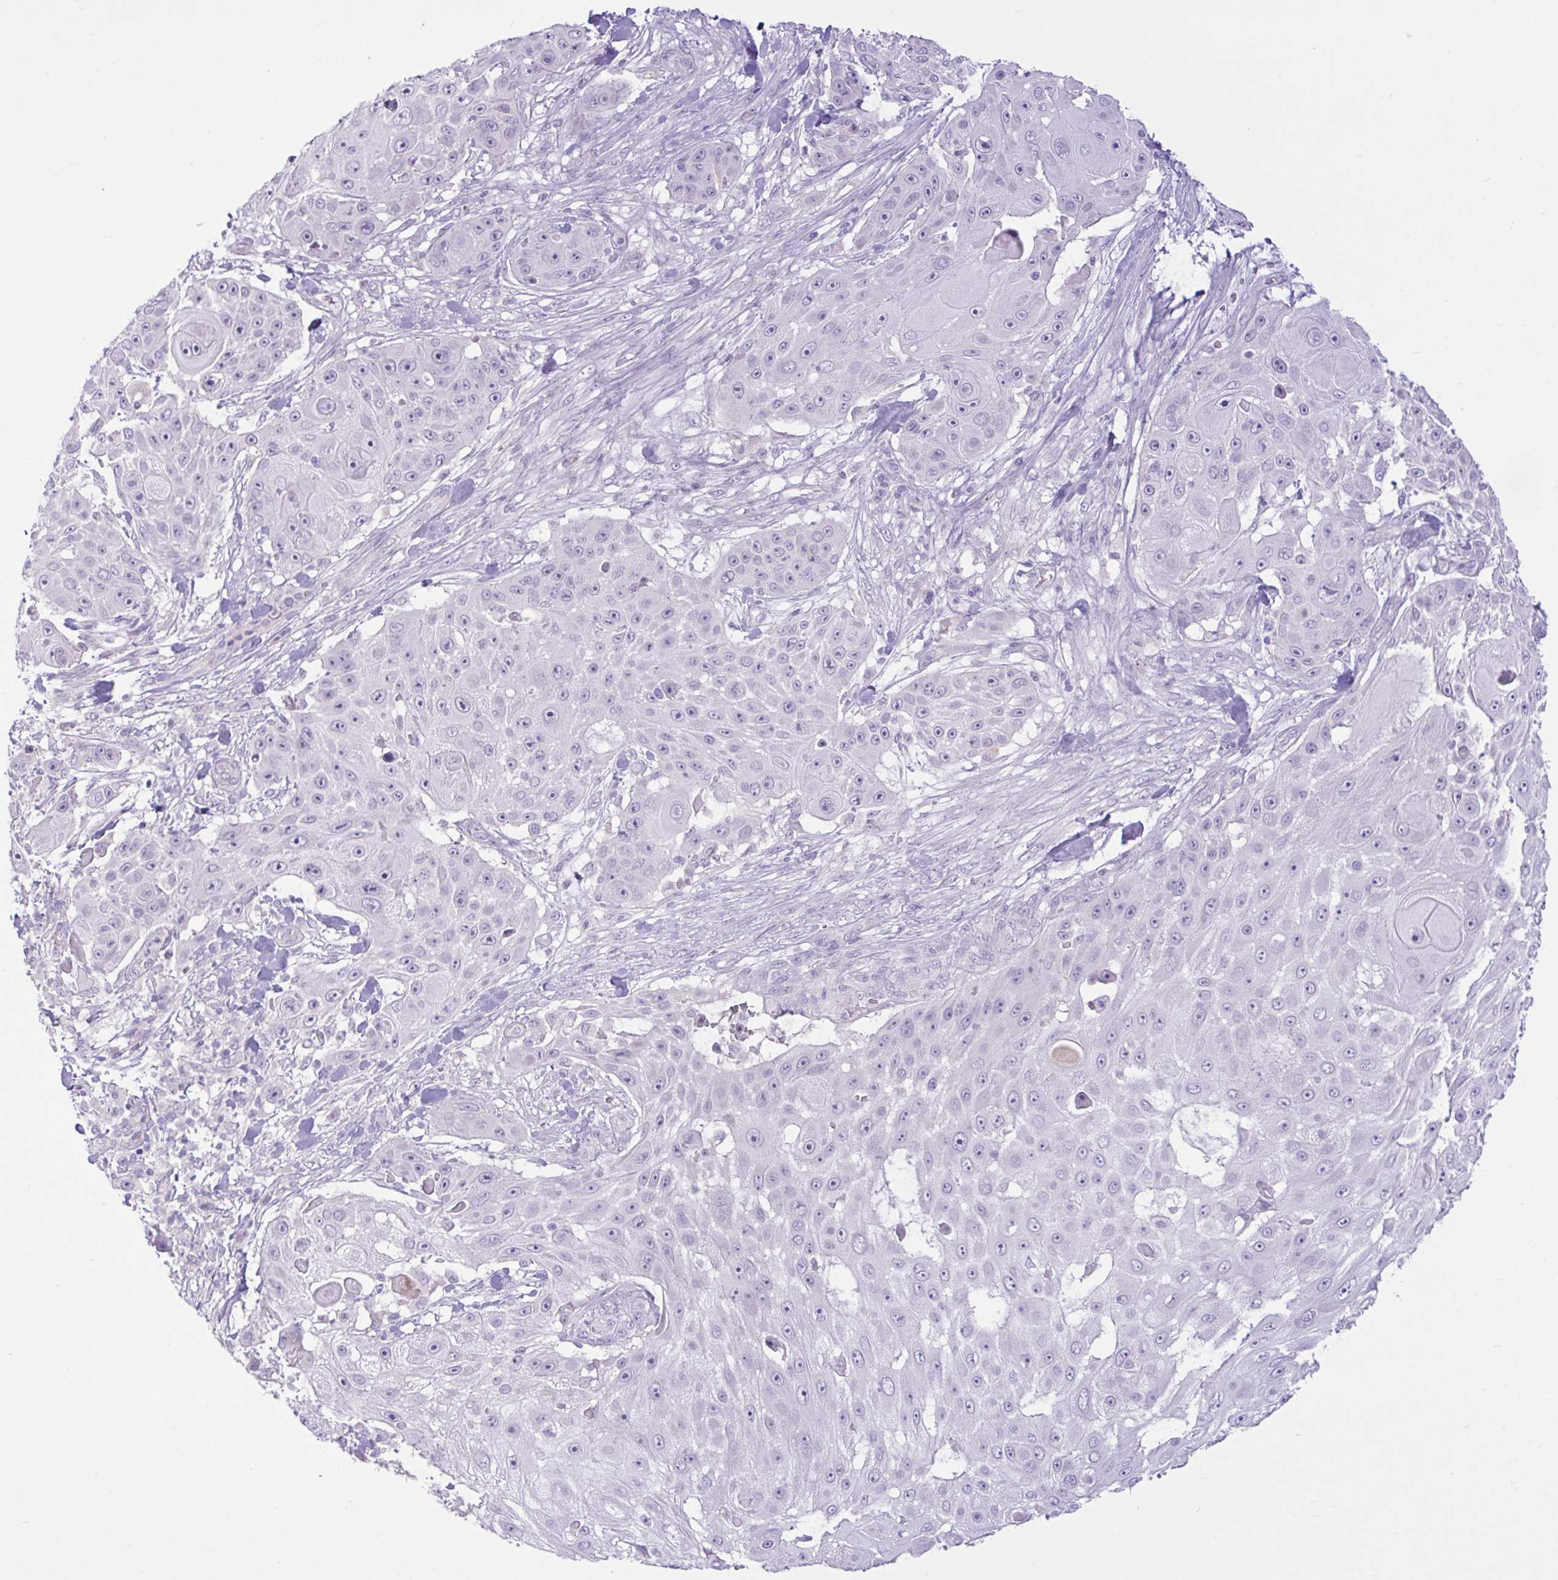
{"staining": {"intensity": "negative", "quantity": "none", "location": "none"}, "tissue": "skin cancer", "cell_type": "Tumor cells", "image_type": "cancer", "snomed": [{"axis": "morphology", "description": "Squamous cell carcinoma, NOS"}, {"axis": "topography", "description": "Skin"}], "caption": "The immunohistochemistry (IHC) histopathology image has no significant staining in tumor cells of skin cancer tissue.", "gene": "ZNF101", "patient": {"sex": "female", "age": 86}}